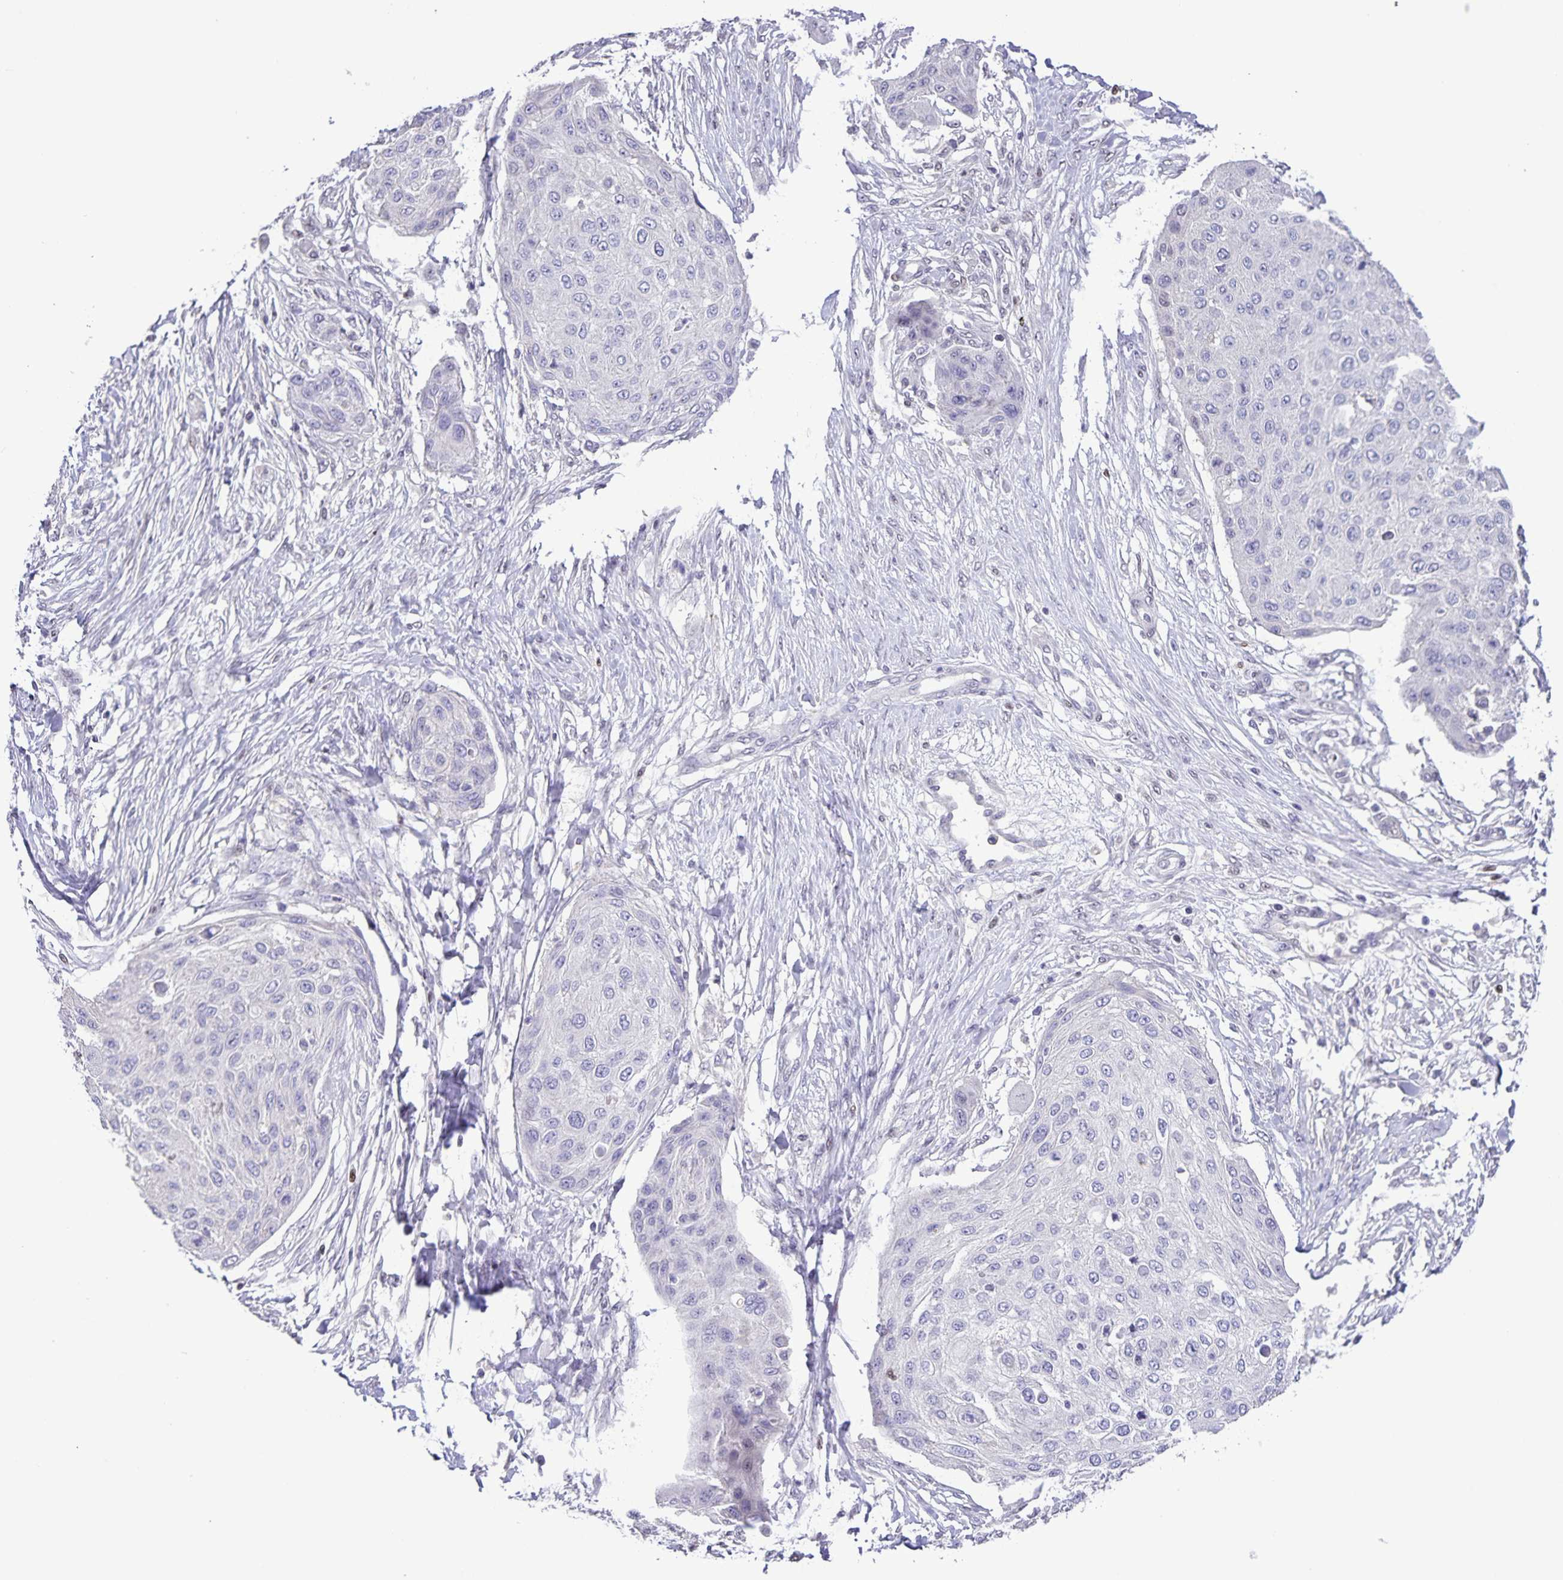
{"staining": {"intensity": "negative", "quantity": "none", "location": "none"}, "tissue": "skin cancer", "cell_type": "Tumor cells", "image_type": "cancer", "snomed": [{"axis": "morphology", "description": "Squamous cell carcinoma, NOS"}, {"axis": "topography", "description": "Skin"}], "caption": "The histopathology image shows no staining of tumor cells in skin cancer (squamous cell carcinoma).", "gene": "ONECUT2", "patient": {"sex": "female", "age": 87}}